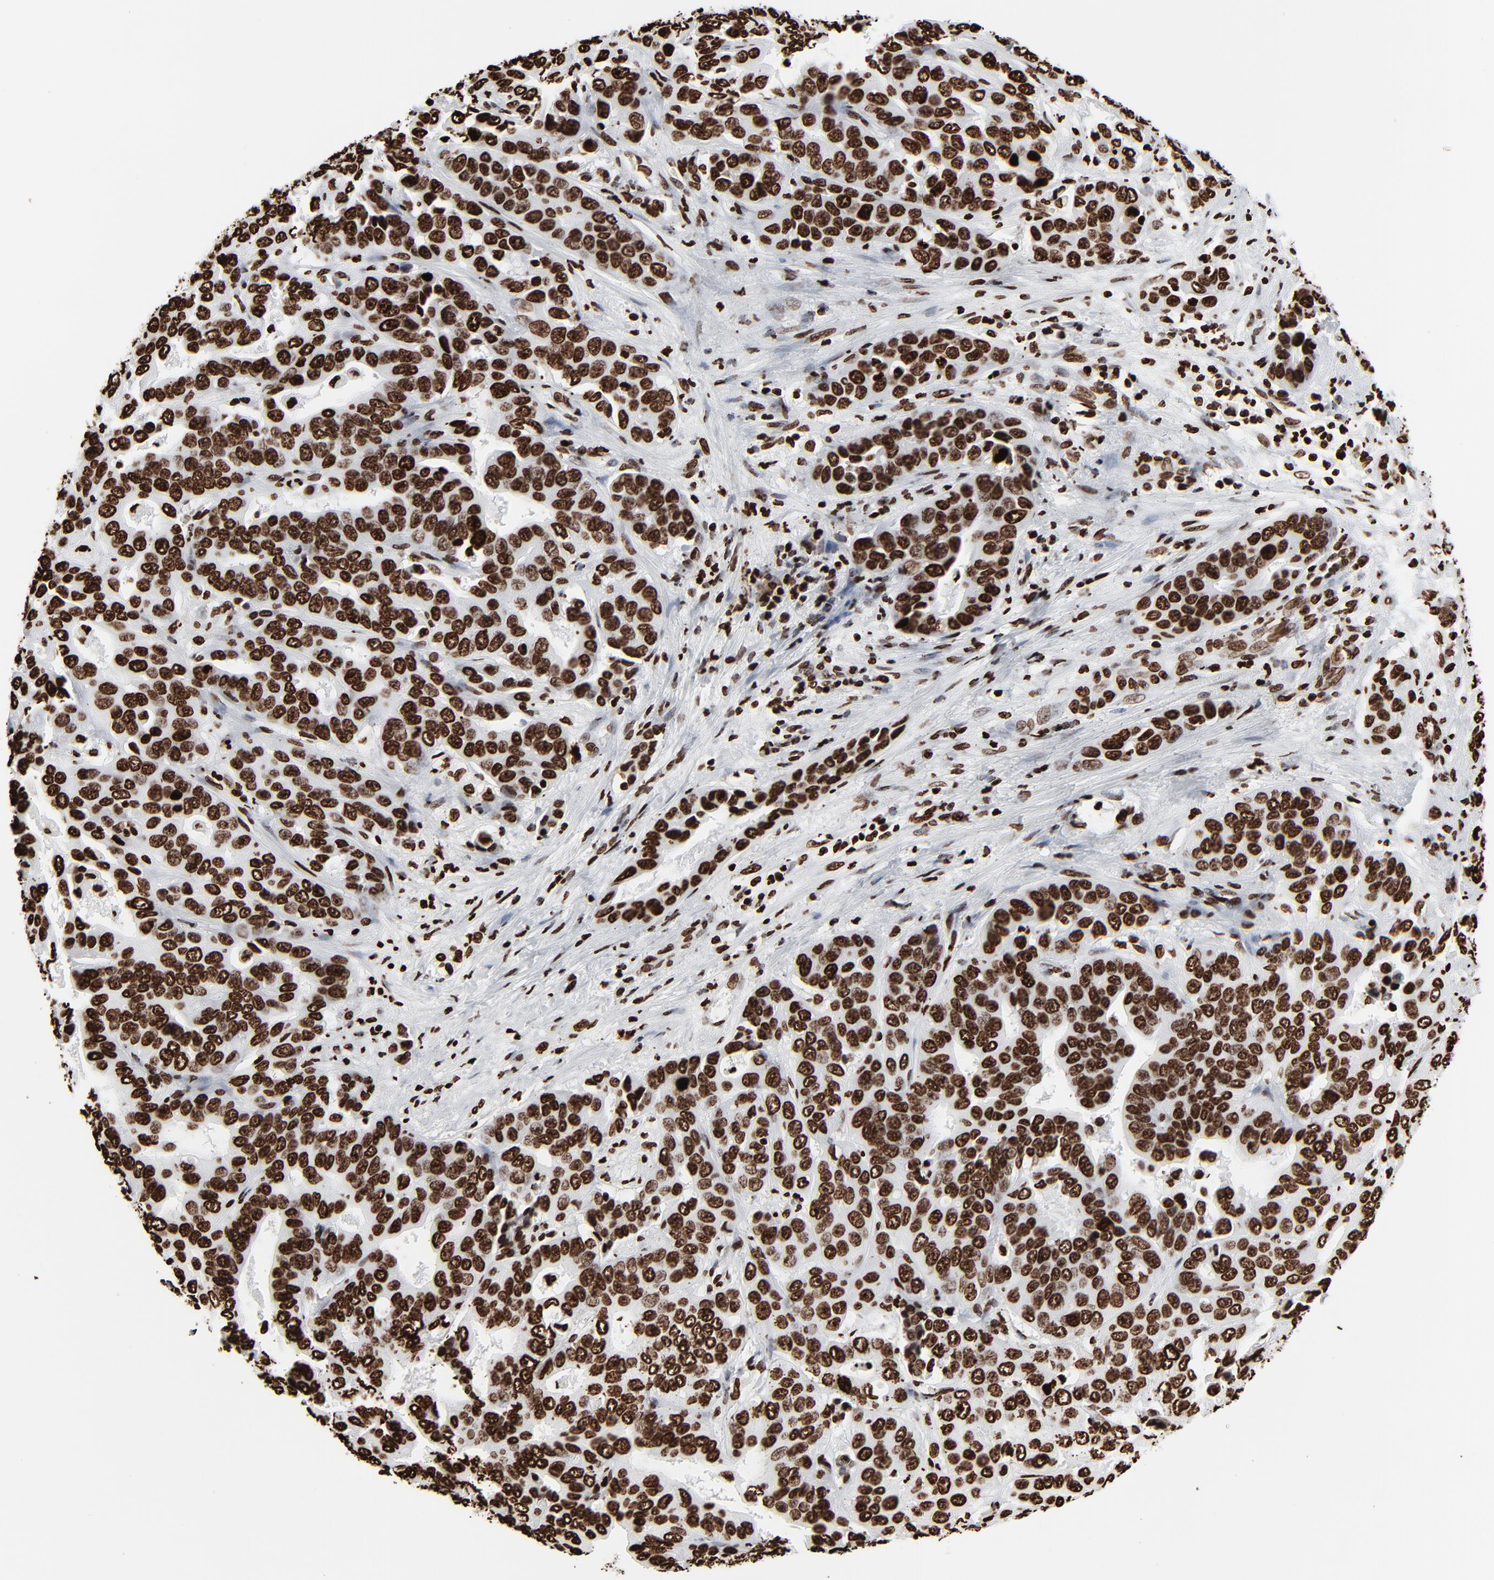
{"staining": {"intensity": "strong", "quantity": ">75%", "location": "nuclear"}, "tissue": "liver cancer", "cell_type": "Tumor cells", "image_type": "cancer", "snomed": [{"axis": "morphology", "description": "Cholangiocarcinoma"}, {"axis": "topography", "description": "Liver"}], "caption": "Cholangiocarcinoma (liver) stained with a brown dye demonstrates strong nuclear positive staining in about >75% of tumor cells.", "gene": "H3-4", "patient": {"sex": "female", "age": 52}}